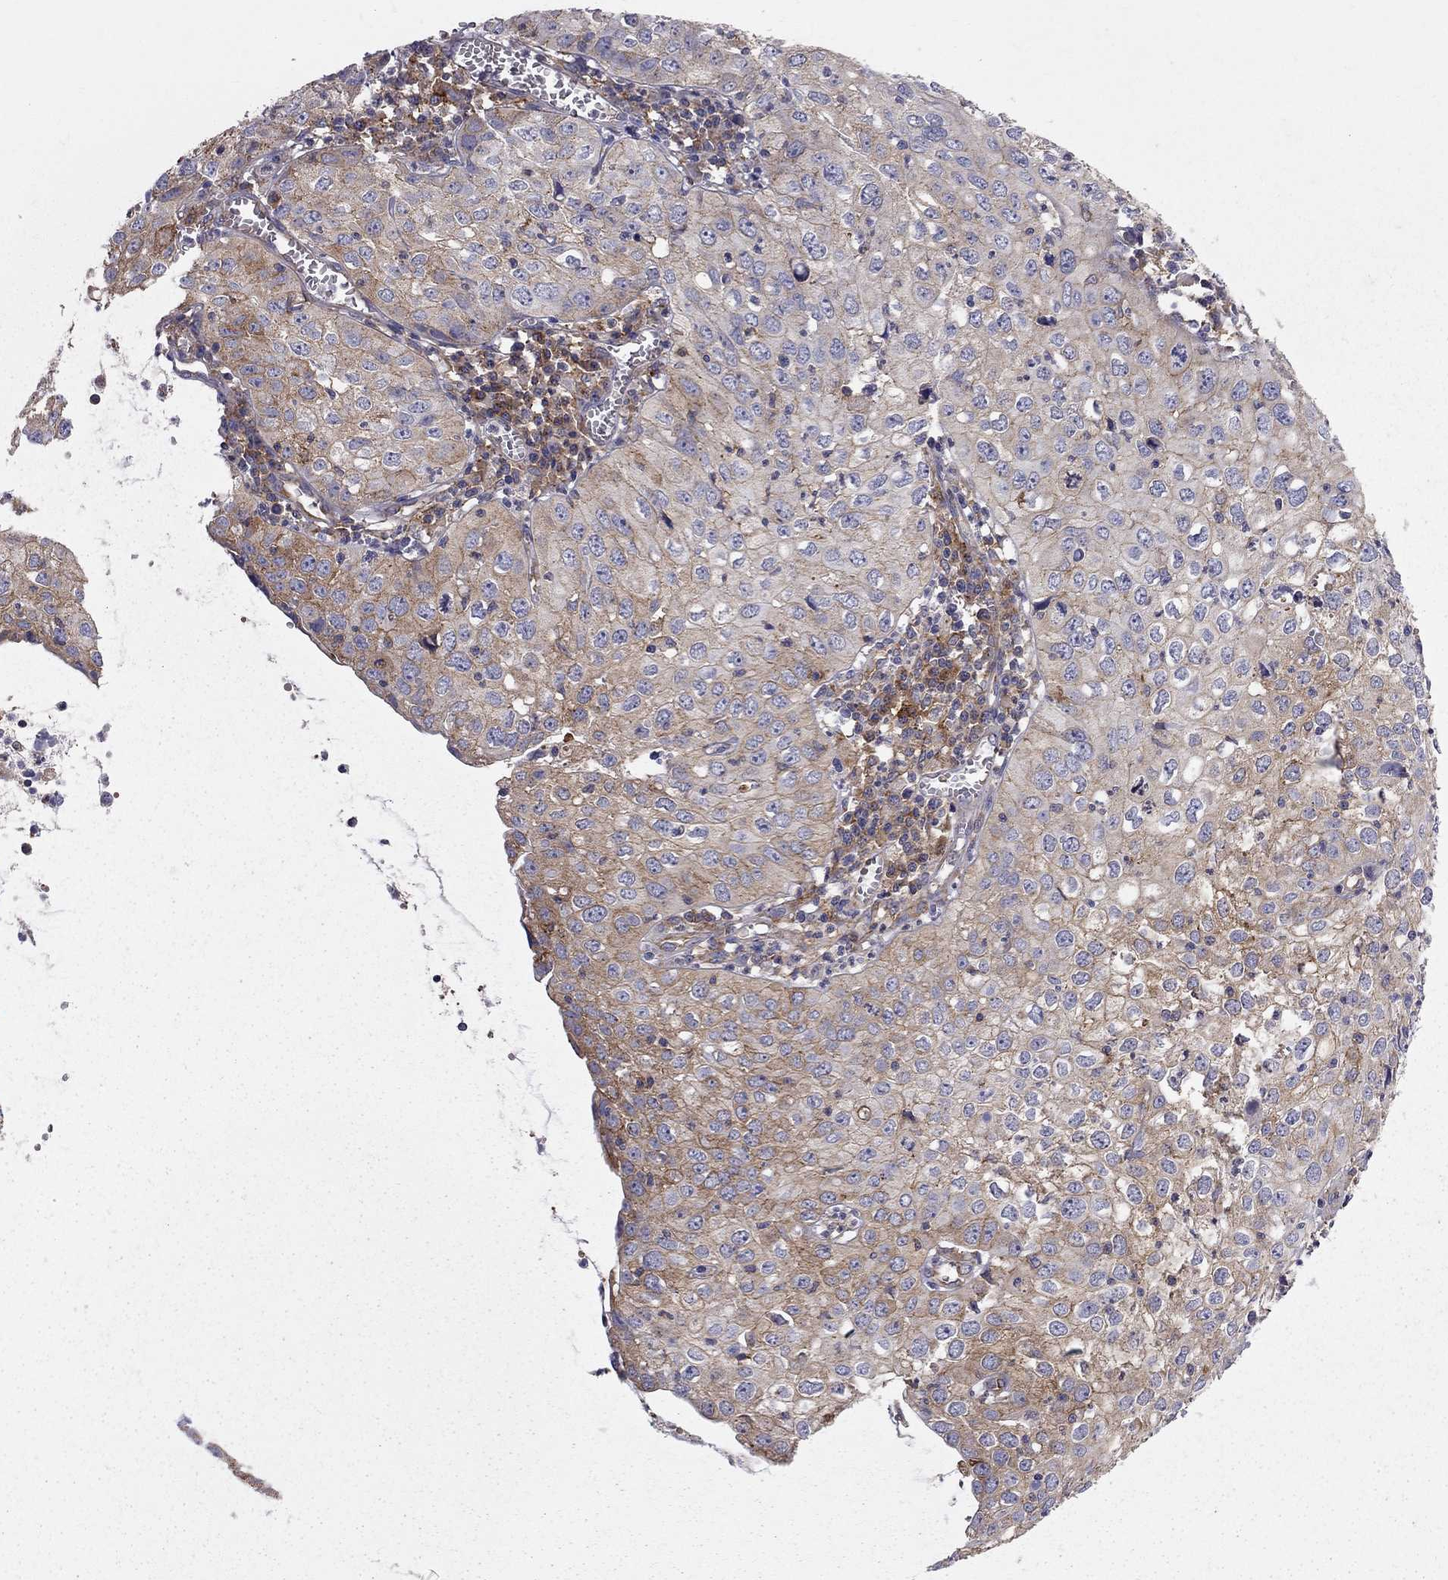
{"staining": {"intensity": "moderate", "quantity": "25%-75%", "location": "cytoplasmic/membranous"}, "tissue": "cervical cancer", "cell_type": "Tumor cells", "image_type": "cancer", "snomed": [{"axis": "morphology", "description": "Squamous cell carcinoma, NOS"}, {"axis": "topography", "description": "Cervix"}], "caption": "There is medium levels of moderate cytoplasmic/membranous expression in tumor cells of squamous cell carcinoma (cervical), as demonstrated by immunohistochemical staining (brown color).", "gene": "EIF4E3", "patient": {"sex": "female", "age": 24}}